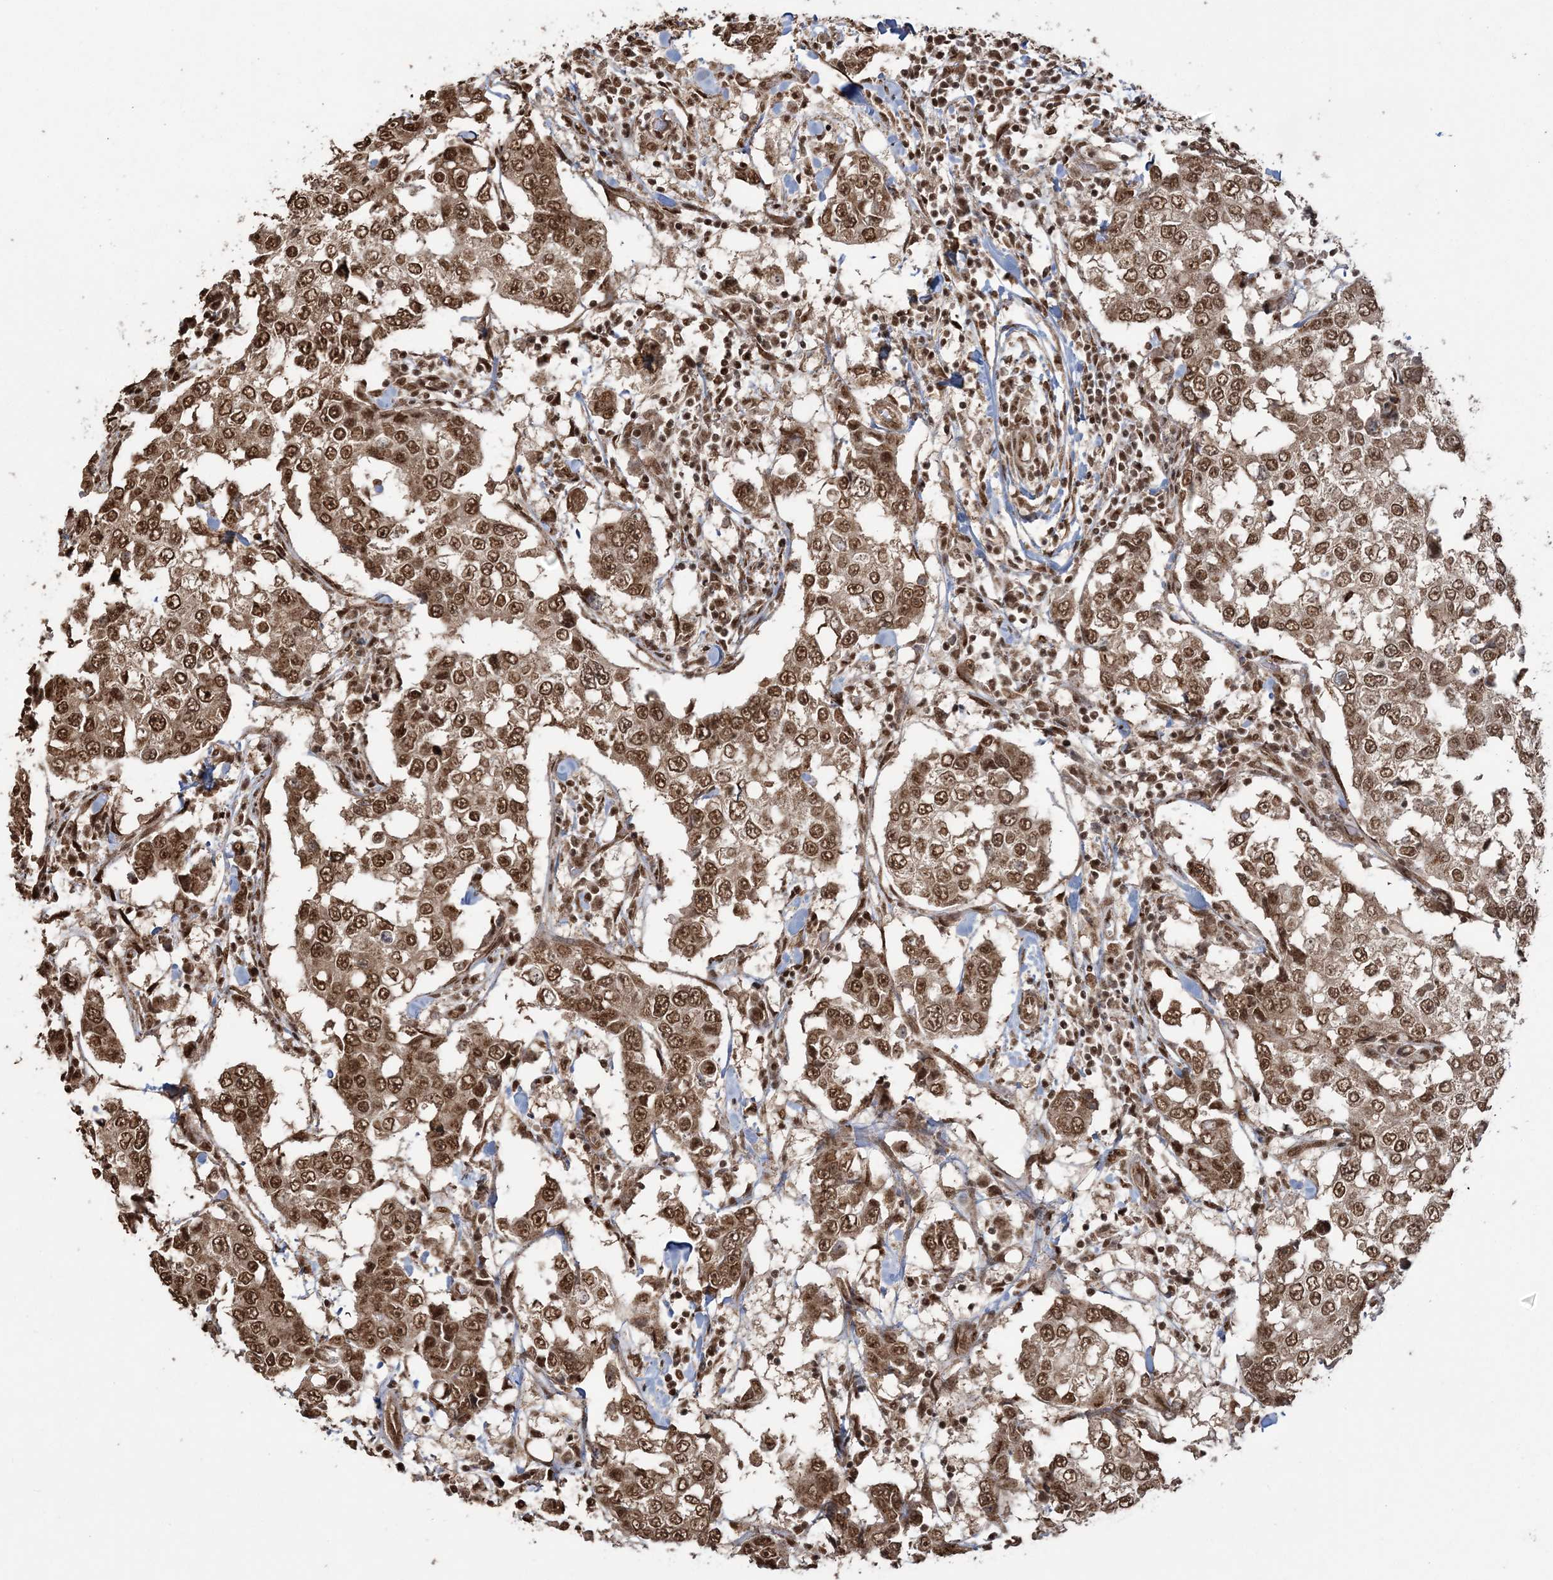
{"staining": {"intensity": "strong", "quantity": ">75%", "location": "cytoplasmic/membranous,nuclear"}, "tissue": "breast cancer", "cell_type": "Tumor cells", "image_type": "cancer", "snomed": [{"axis": "morphology", "description": "Duct carcinoma"}, {"axis": "topography", "description": "Breast"}], "caption": "Immunohistochemistry staining of breast cancer, which exhibits high levels of strong cytoplasmic/membranous and nuclear positivity in about >75% of tumor cells indicating strong cytoplasmic/membranous and nuclear protein expression. The staining was performed using DAB (3,3'-diaminobenzidine) (brown) for protein detection and nuclei were counterstained in hematoxylin (blue).", "gene": "ZNF839", "patient": {"sex": "female", "age": 27}}